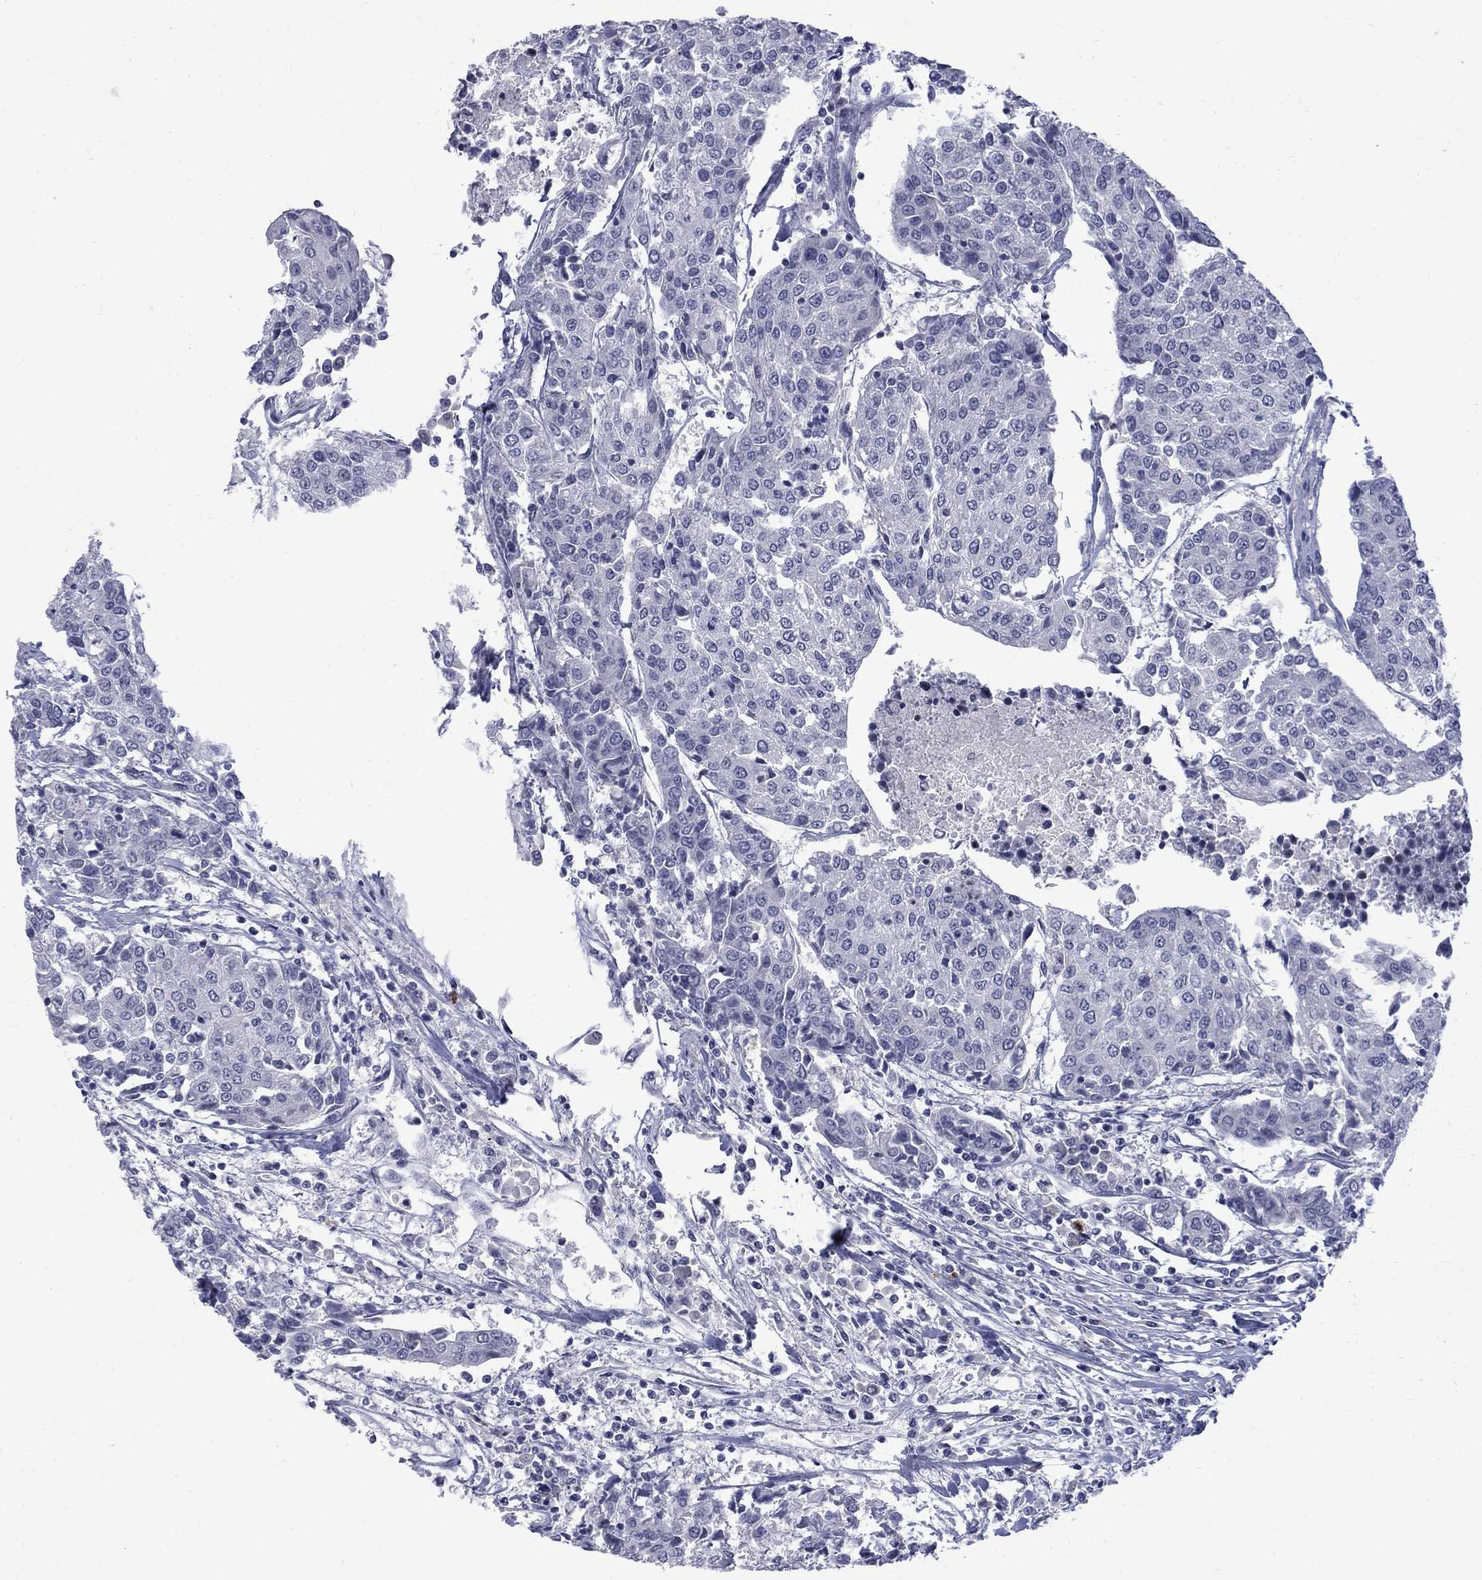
{"staining": {"intensity": "negative", "quantity": "none", "location": "none"}, "tissue": "urothelial cancer", "cell_type": "Tumor cells", "image_type": "cancer", "snomed": [{"axis": "morphology", "description": "Urothelial carcinoma, High grade"}, {"axis": "topography", "description": "Urinary bladder"}], "caption": "DAB immunohistochemical staining of urothelial carcinoma (high-grade) shows no significant expression in tumor cells. (DAB (3,3'-diaminobenzidine) IHC with hematoxylin counter stain).", "gene": "CTNND2", "patient": {"sex": "female", "age": 85}}